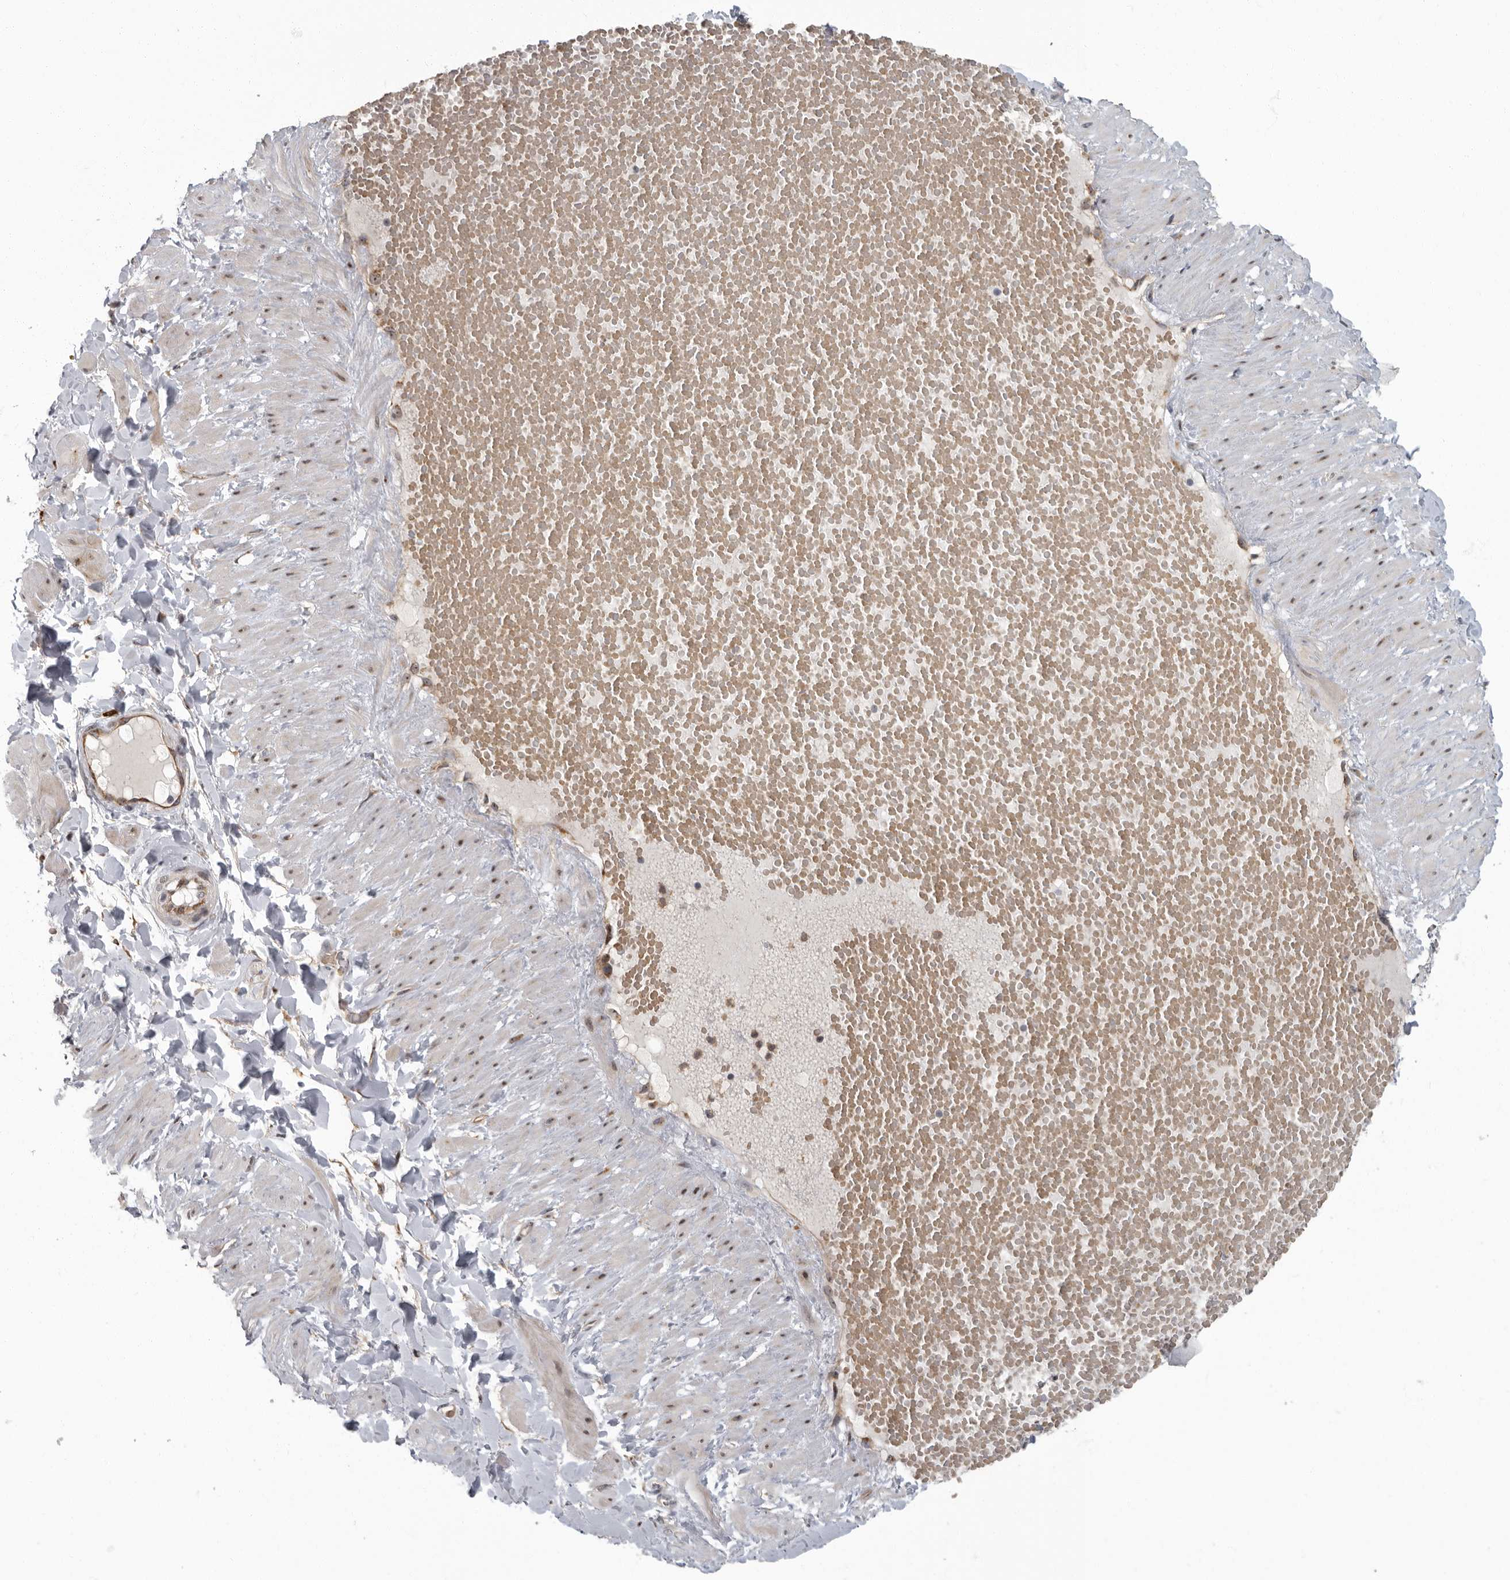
{"staining": {"intensity": "negative", "quantity": "none", "location": "none"}, "tissue": "soft tissue", "cell_type": "Fibroblasts", "image_type": "normal", "snomed": [{"axis": "morphology", "description": "Normal tissue, NOS"}, {"axis": "topography", "description": "Adipose tissue"}, {"axis": "topography", "description": "Vascular tissue"}, {"axis": "topography", "description": "Peripheral nerve tissue"}], "caption": "Immunohistochemical staining of unremarkable human soft tissue demonstrates no significant expression in fibroblasts.", "gene": "PDCD11", "patient": {"sex": "male", "age": 25}}